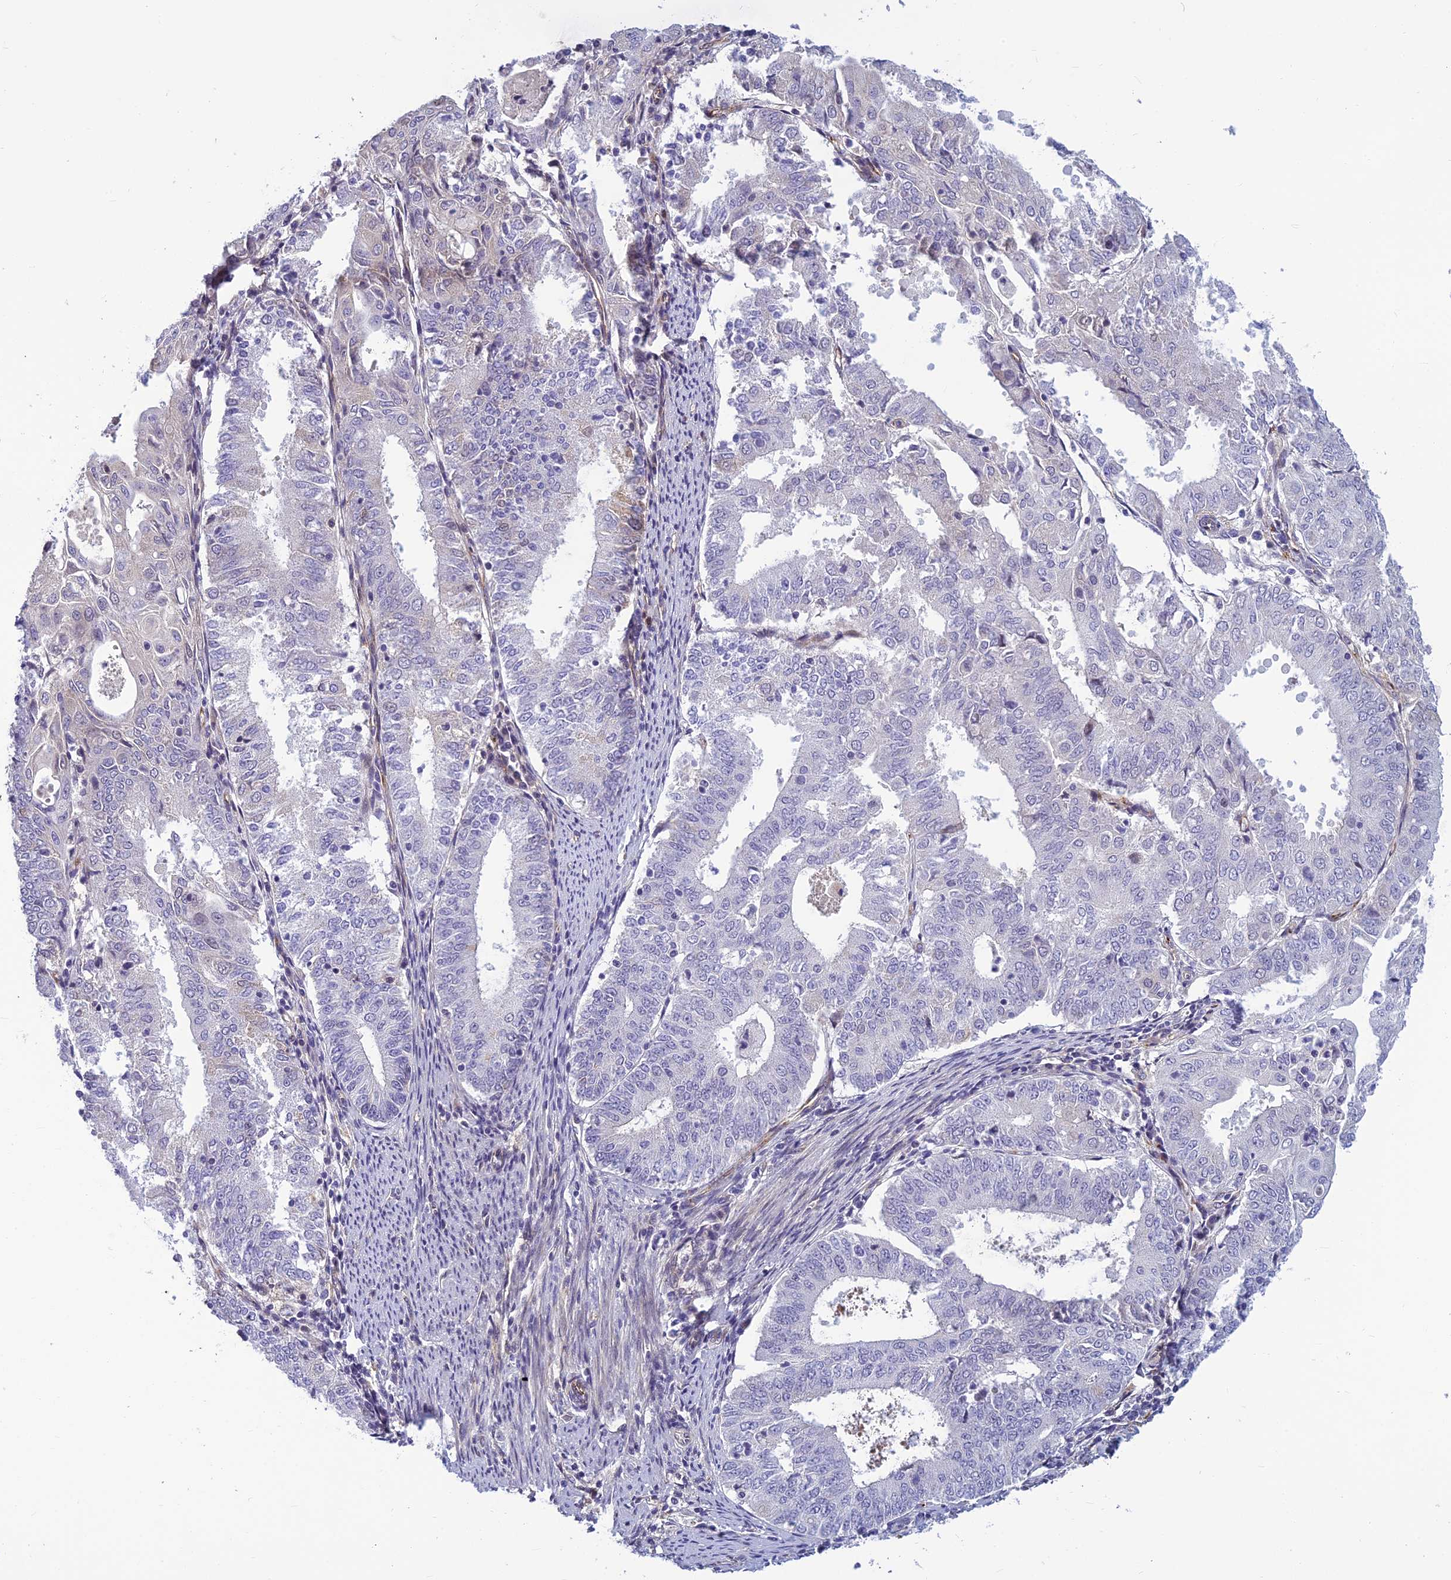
{"staining": {"intensity": "negative", "quantity": "none", "location": "none"}, "tissue": "endometrial cancer", "cell_type": "Tumor cells", "image_type": "cancer", "snomed": [{"axis": "morphology", "description": "Adenocarcinoma, NOS"}, {"axis": "topography", "description": "Endometrium"}], "caption": "Micrograph shows no significant protein staining in tumor cells of adenocarcinoma (endometrial).", "gene": "CLEC11A", "patient": {"sex": "female", "age": 57}}